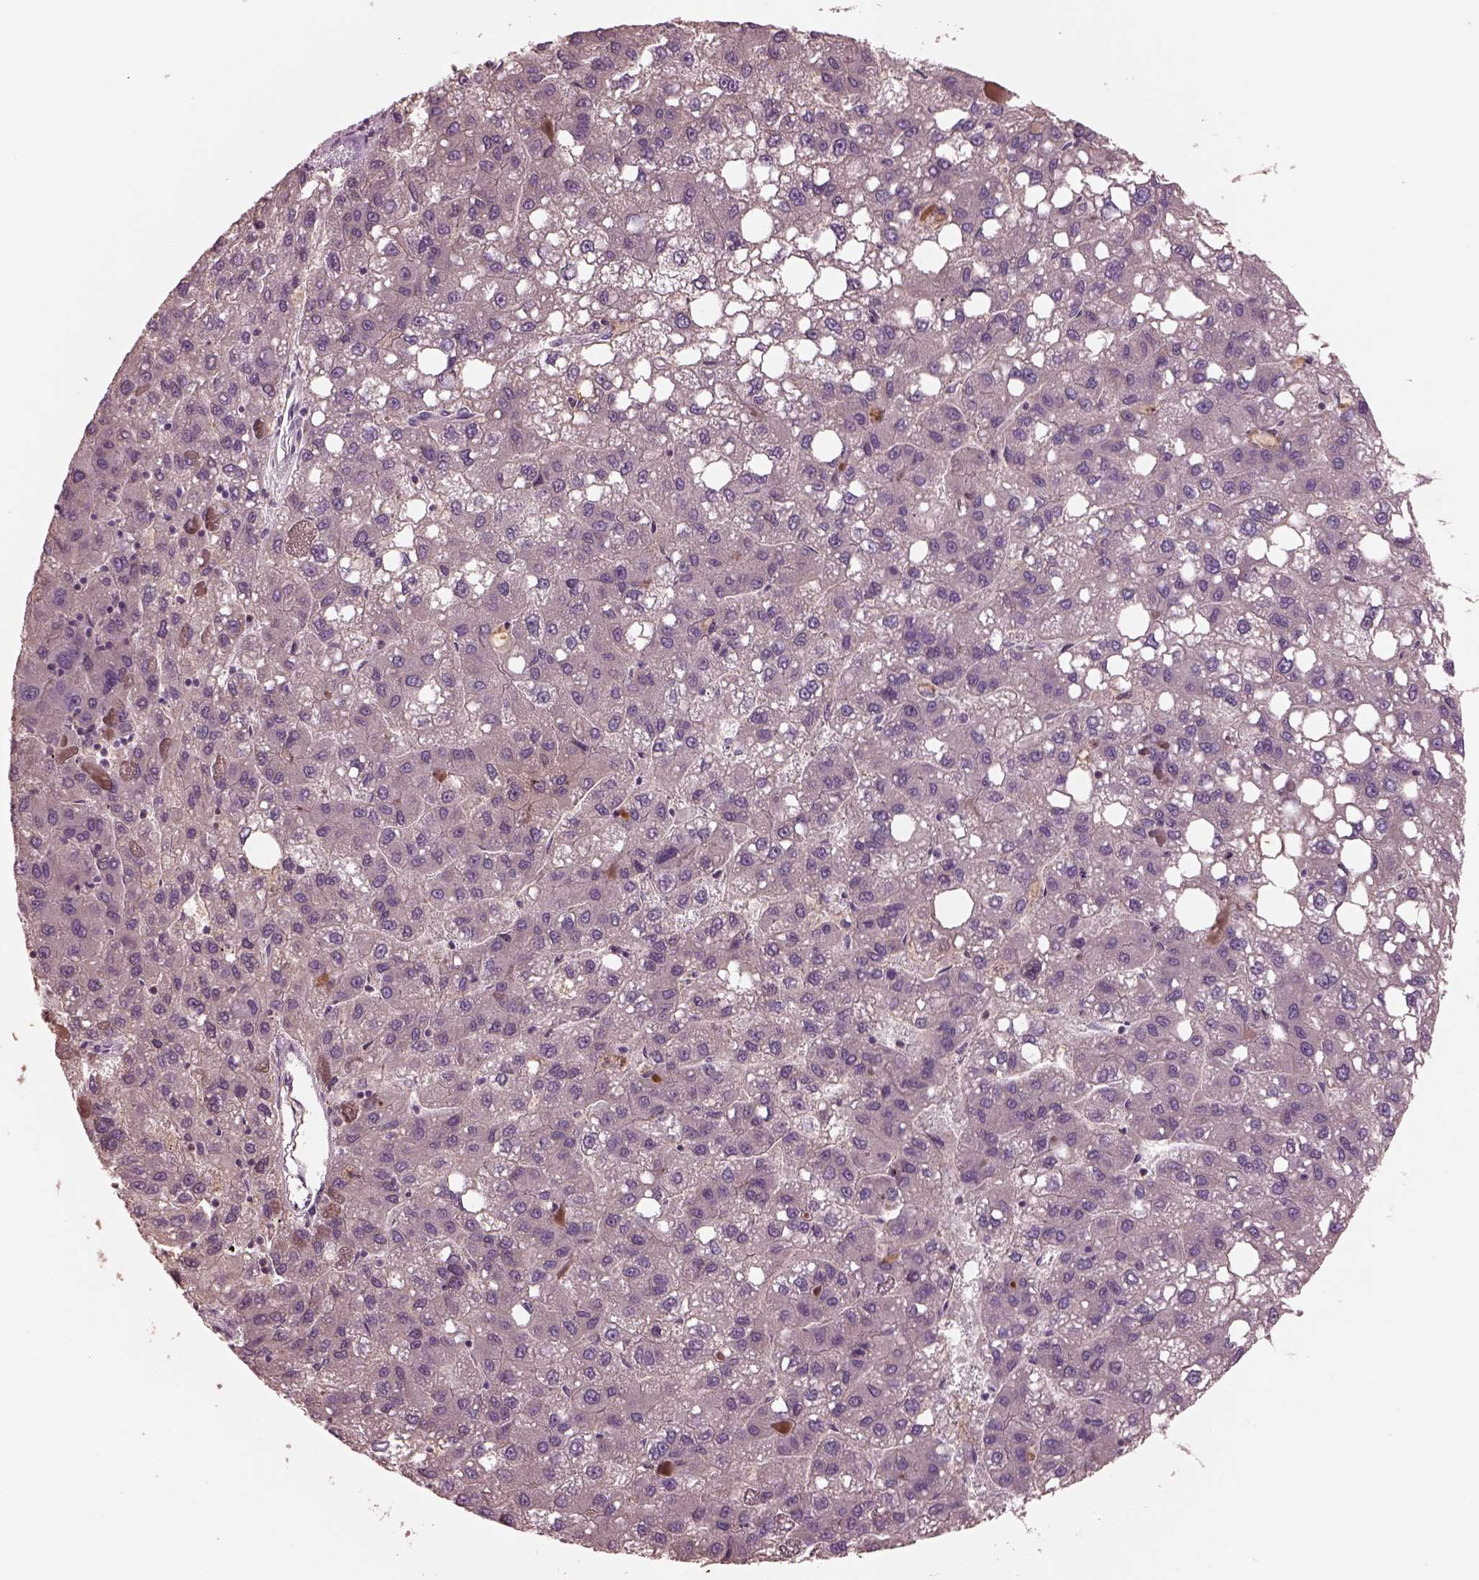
{"staining": {"intensity": "negative", "quantity": "none", "location": "none"}, "tissue": "liver cancer", "cell_type": "Tumor cells", "image_type": "cancer", "snomed": [{"axis": "morphology", "description": "Carcinoma, Hepatocellular, NOS"}, {"axis": "topography", "description": "Liver"}], "caption": "Protein analysis of liver cancer (hepatocellular carcinoma) shows no significant staining in tumor cells.", "gene": "PTX4", "patient": {"sex": "female", "age": 82}}